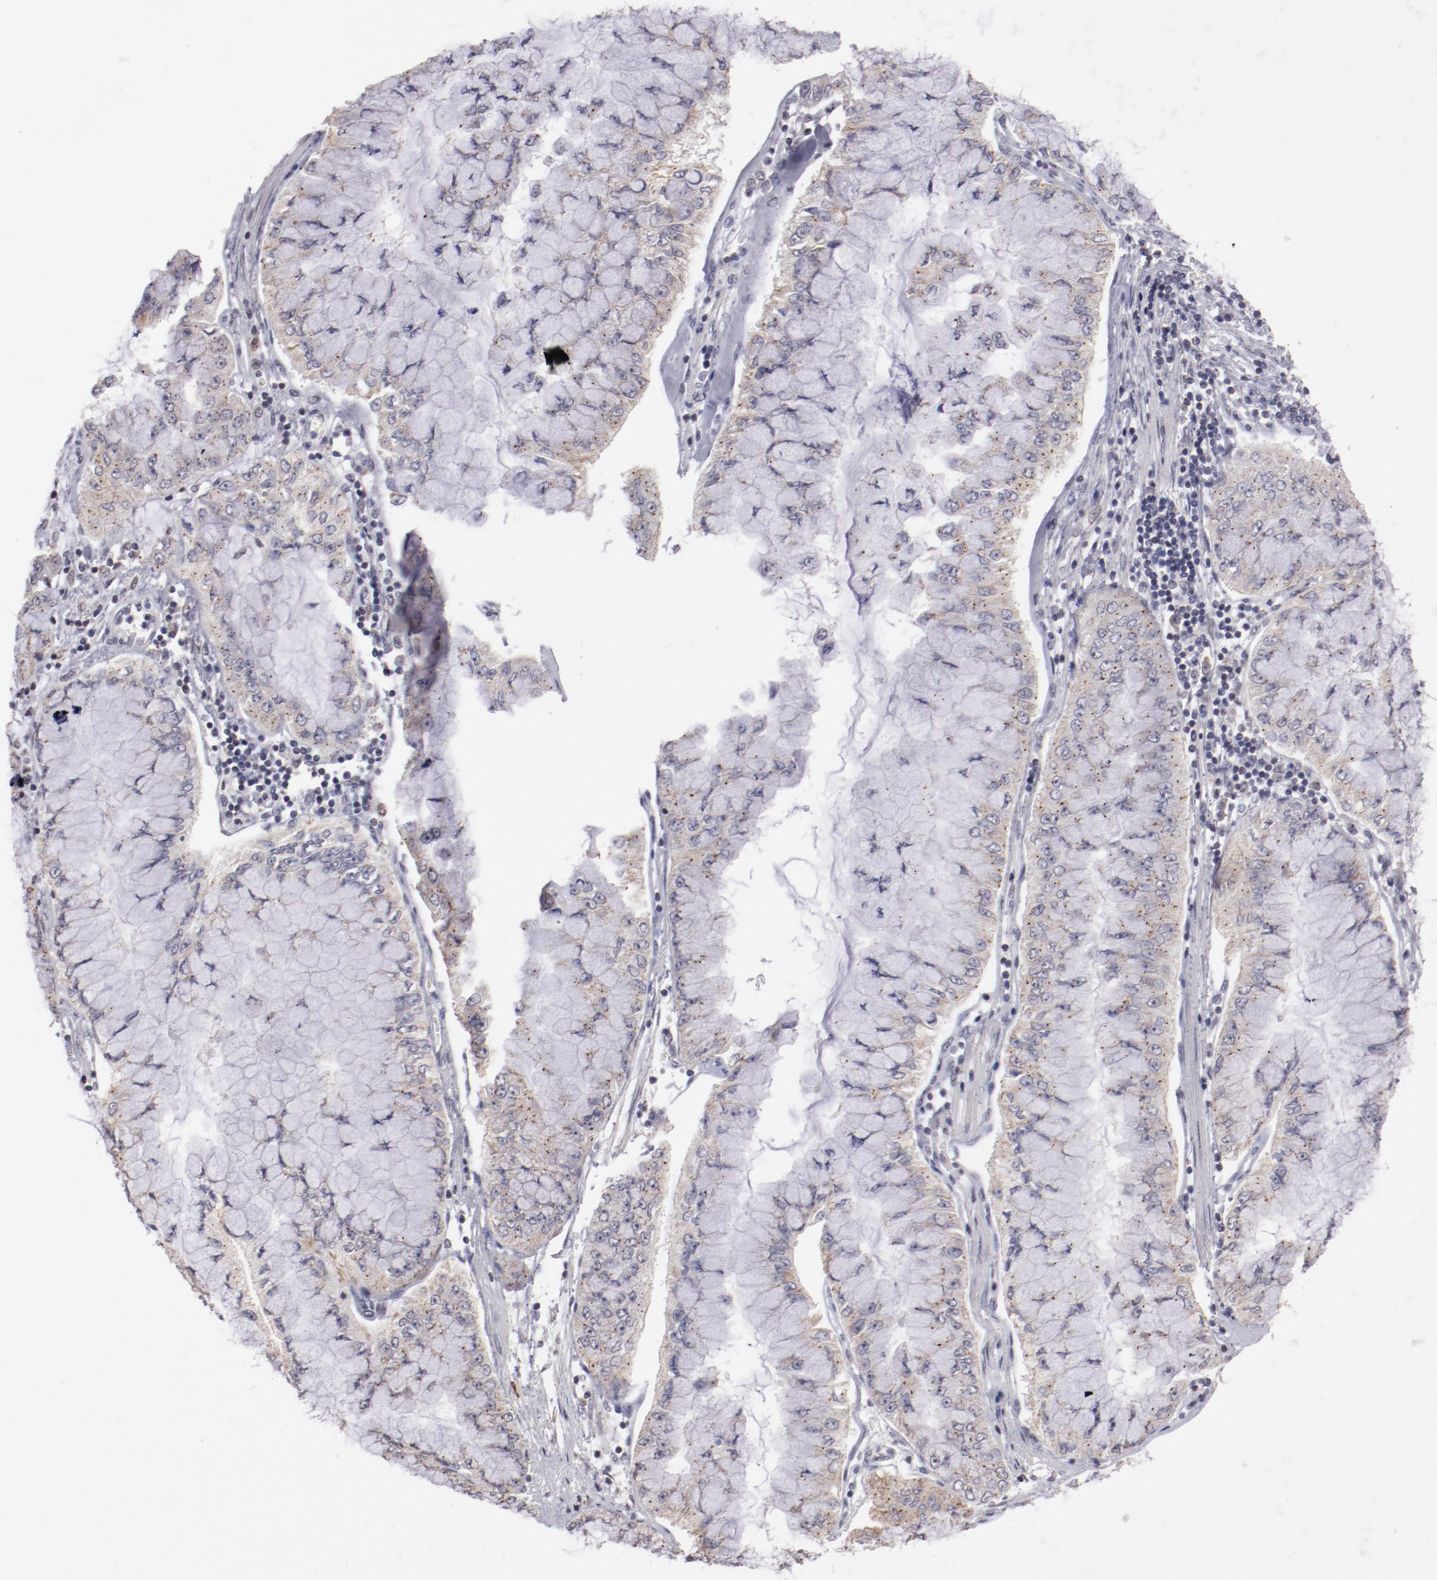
{"staining": {"intensity": "weak", "quantity": "25%-75%", "location": "cytoplasmic/membranous"}, "tissue": "liver cancer", "cell_type": "Tumor cells", "image_type": "cancer", "snomed": [{"axis": "morphology", "description": "Cholangiocarcinoma"}, {"axis": "topography", "description": "Liver"}], "caption": "Weak cytoplasmic/membranous staining is identified in approximately 25%-75% of tumor cells in liver cancer.", "gene": "NRXN3", "patient": {"sex": "female", "age": 79}}